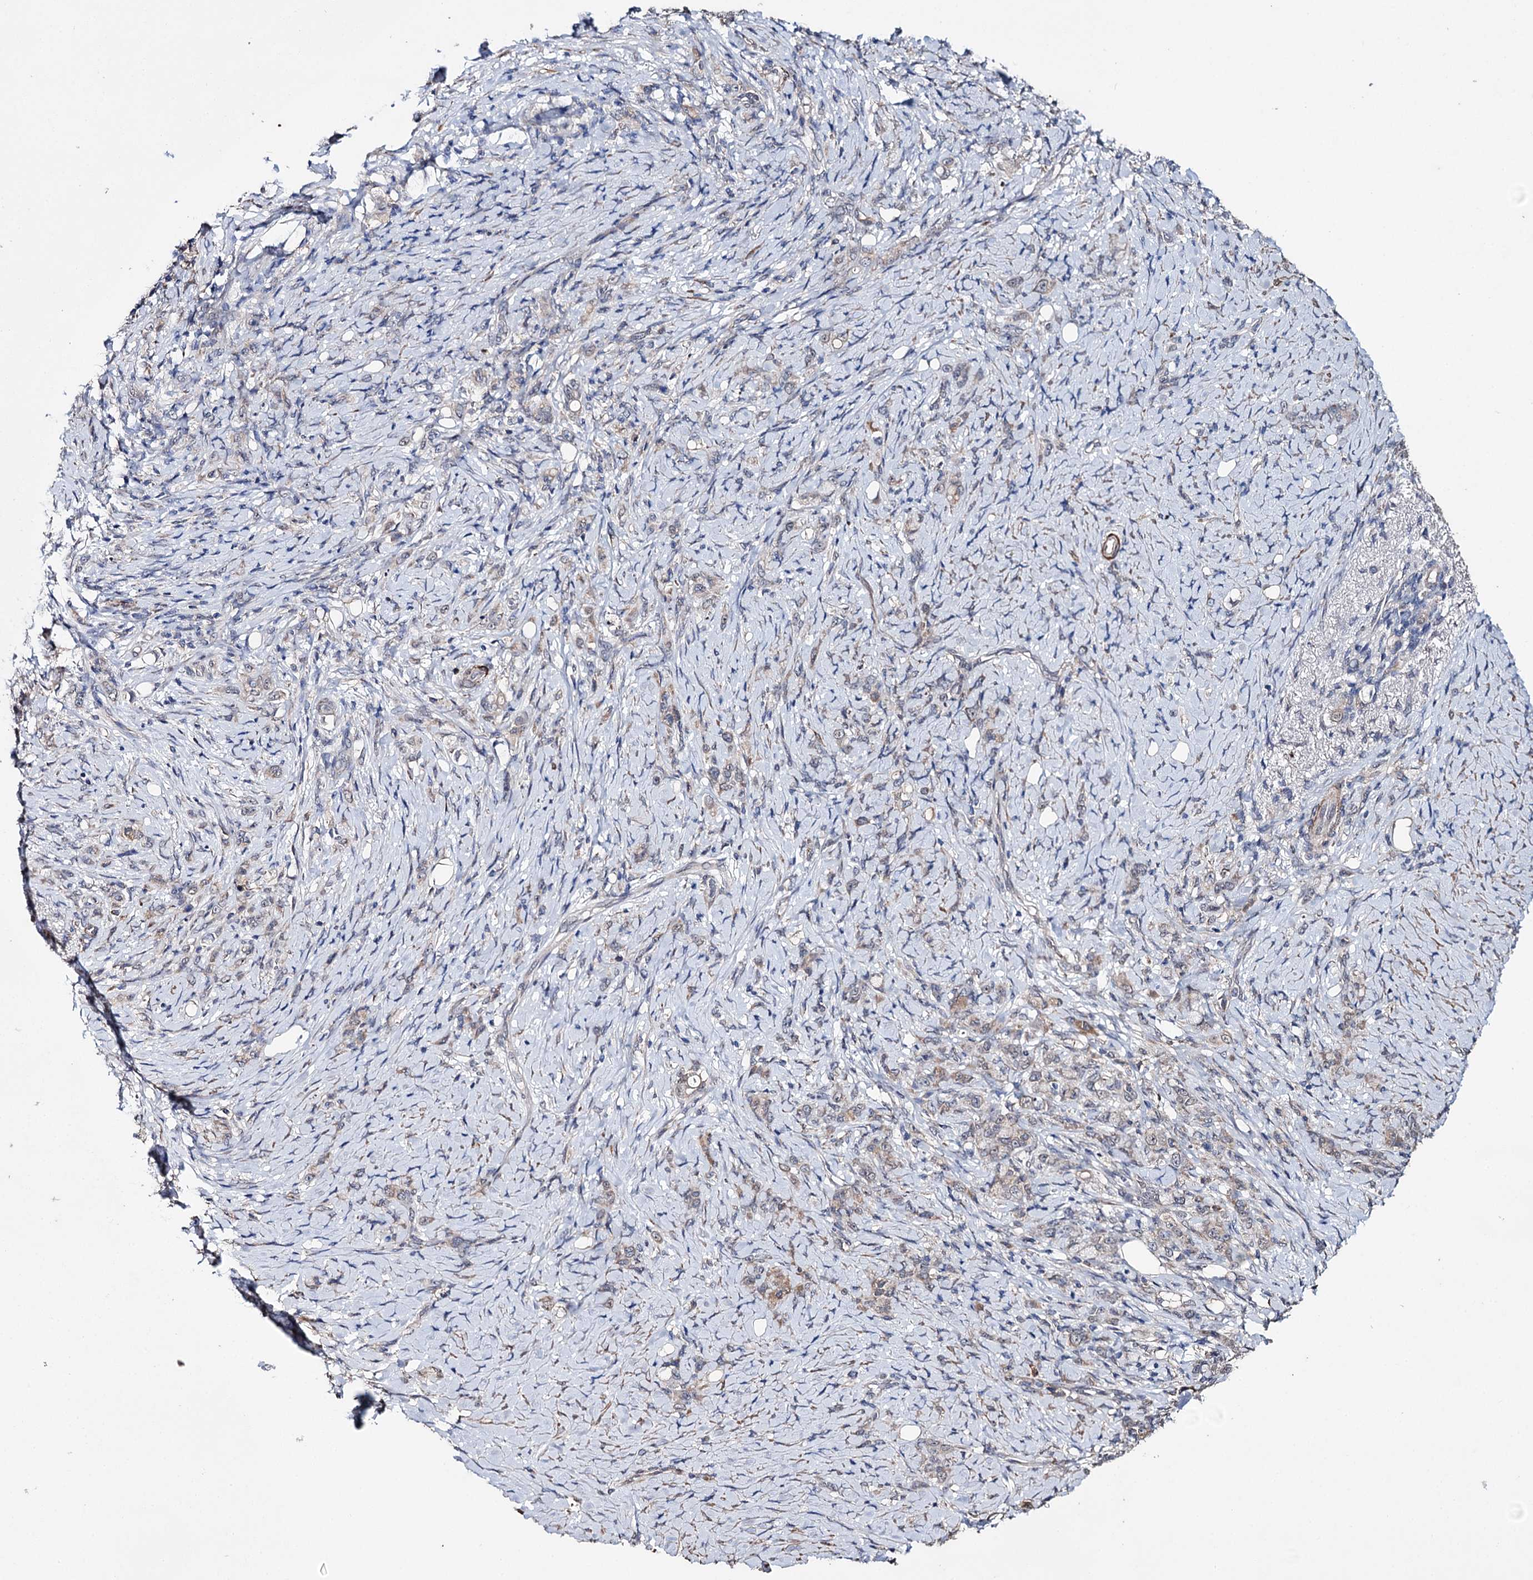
{"staining": {"intensity": "moderate", "quantity": "25%-75%", "location": "cytoplasmic/membranous"}, "tissue": "stomach cancer", "cell_type": "Tumor cells", "image_type": "cancer", "snomed": [{"axis": "morphology", "description": "Adenocarcinoma, NOS"}, {"axis": "topography", "description": "Stomach"}], "caption": "DAB immunohistochemical staining of human adenocarcinoma (stomach) displays moderate cytoplasmic/membranous protein expression in approximately 25%-75% of tumor cells.", "gene": "CLPB", "patient": {"sex": "female", "age": 79}}